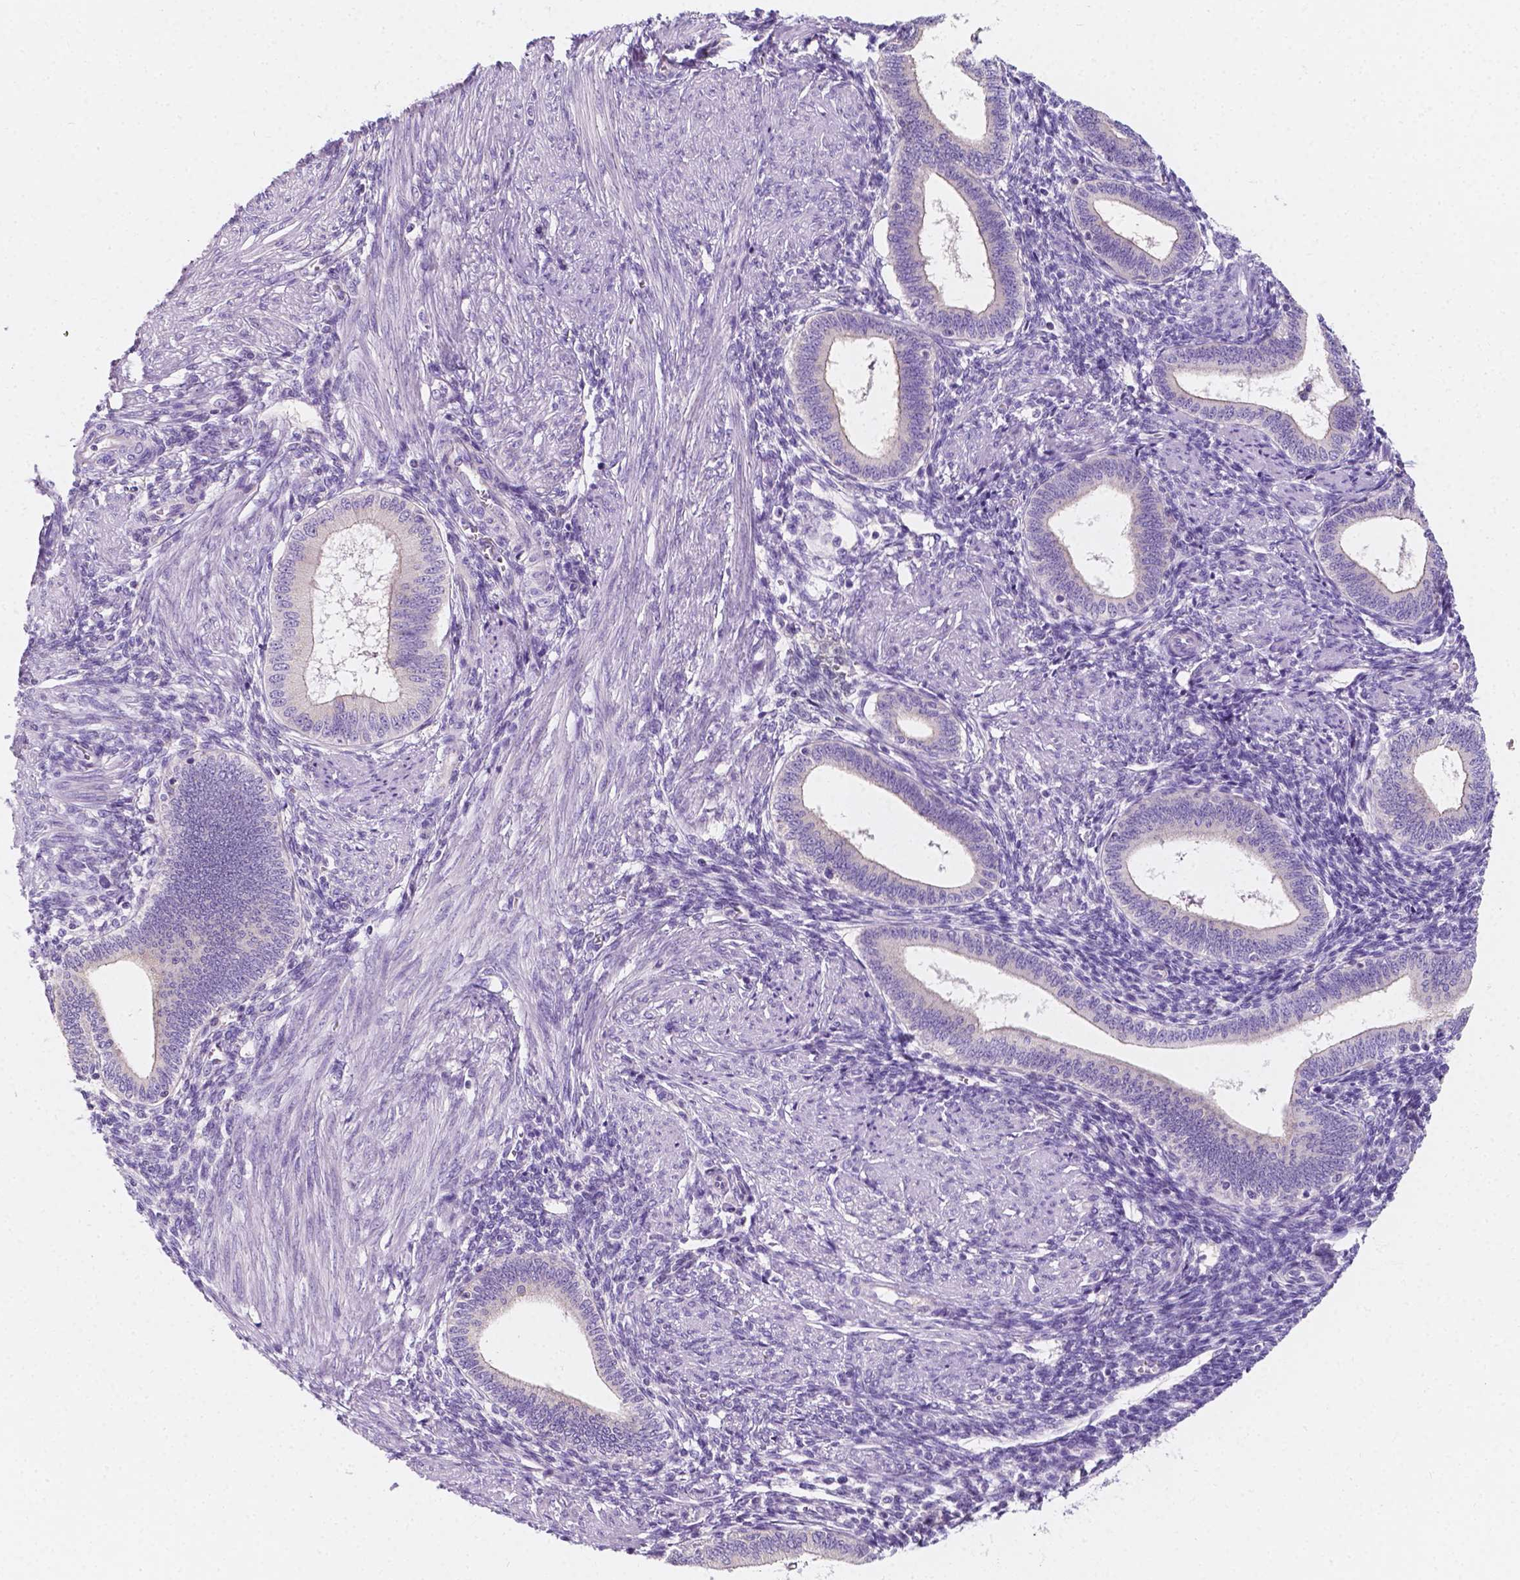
{"staining": {"intensity": "negative", "quantity": "none", "location": "none"}, "tissue": "endometrium", "cell_type": "Cells in endometrial stroma", "image_type": "normal", "snomed": [{"axis": "morphology", "description": "Normal tissue, NOS"}, {"axis": "topography", "description": "Endometrium"}], "caption": "Image shows no significant protein expression in cells in endometrial stroma of normal endometrium.", "gene": "SIRT2", "patient": {"sex": "female", "age": 42}}